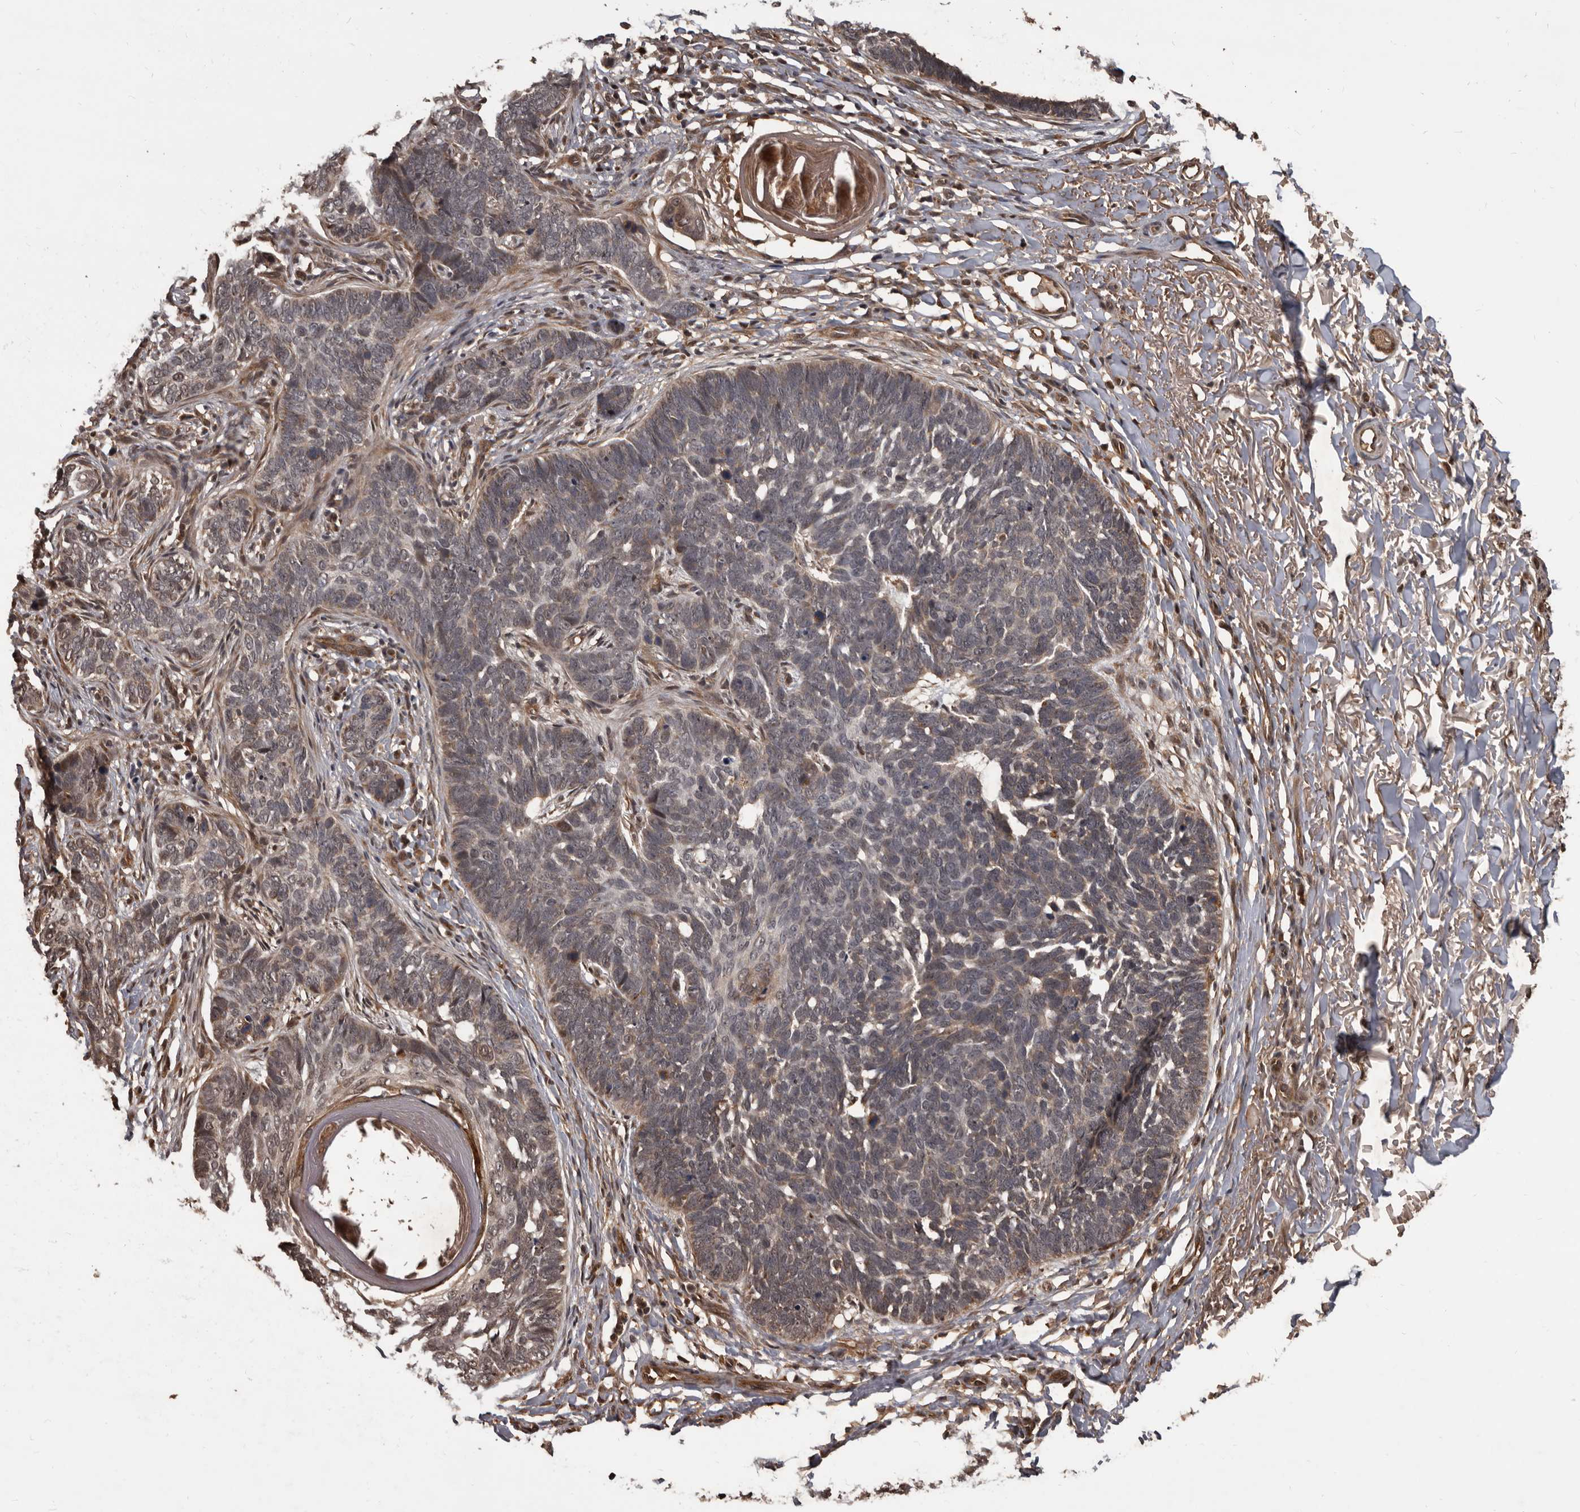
{"staining": {"intensity": "weak", "quantity": "<25%", "location": "cytoplasmic/membranous"}, "tissue": "skin cancer", "cell_type": "Tumor cells", "image_type": "cancer", "snomed": [{"axis": "morphology", "description": "Normal tissue, NOS"}, {"axis": "morphology", "description": "Basal cell carcinoma"}, {"axis": "topography", "description": "Skin"}], "caption": "A histopathology image of basal cell carcinoma (skin) stained for a protein reveals no brown staining in tumor cells.", "gene": "AHR", "patient": {"sex": "male", "age": 77}}